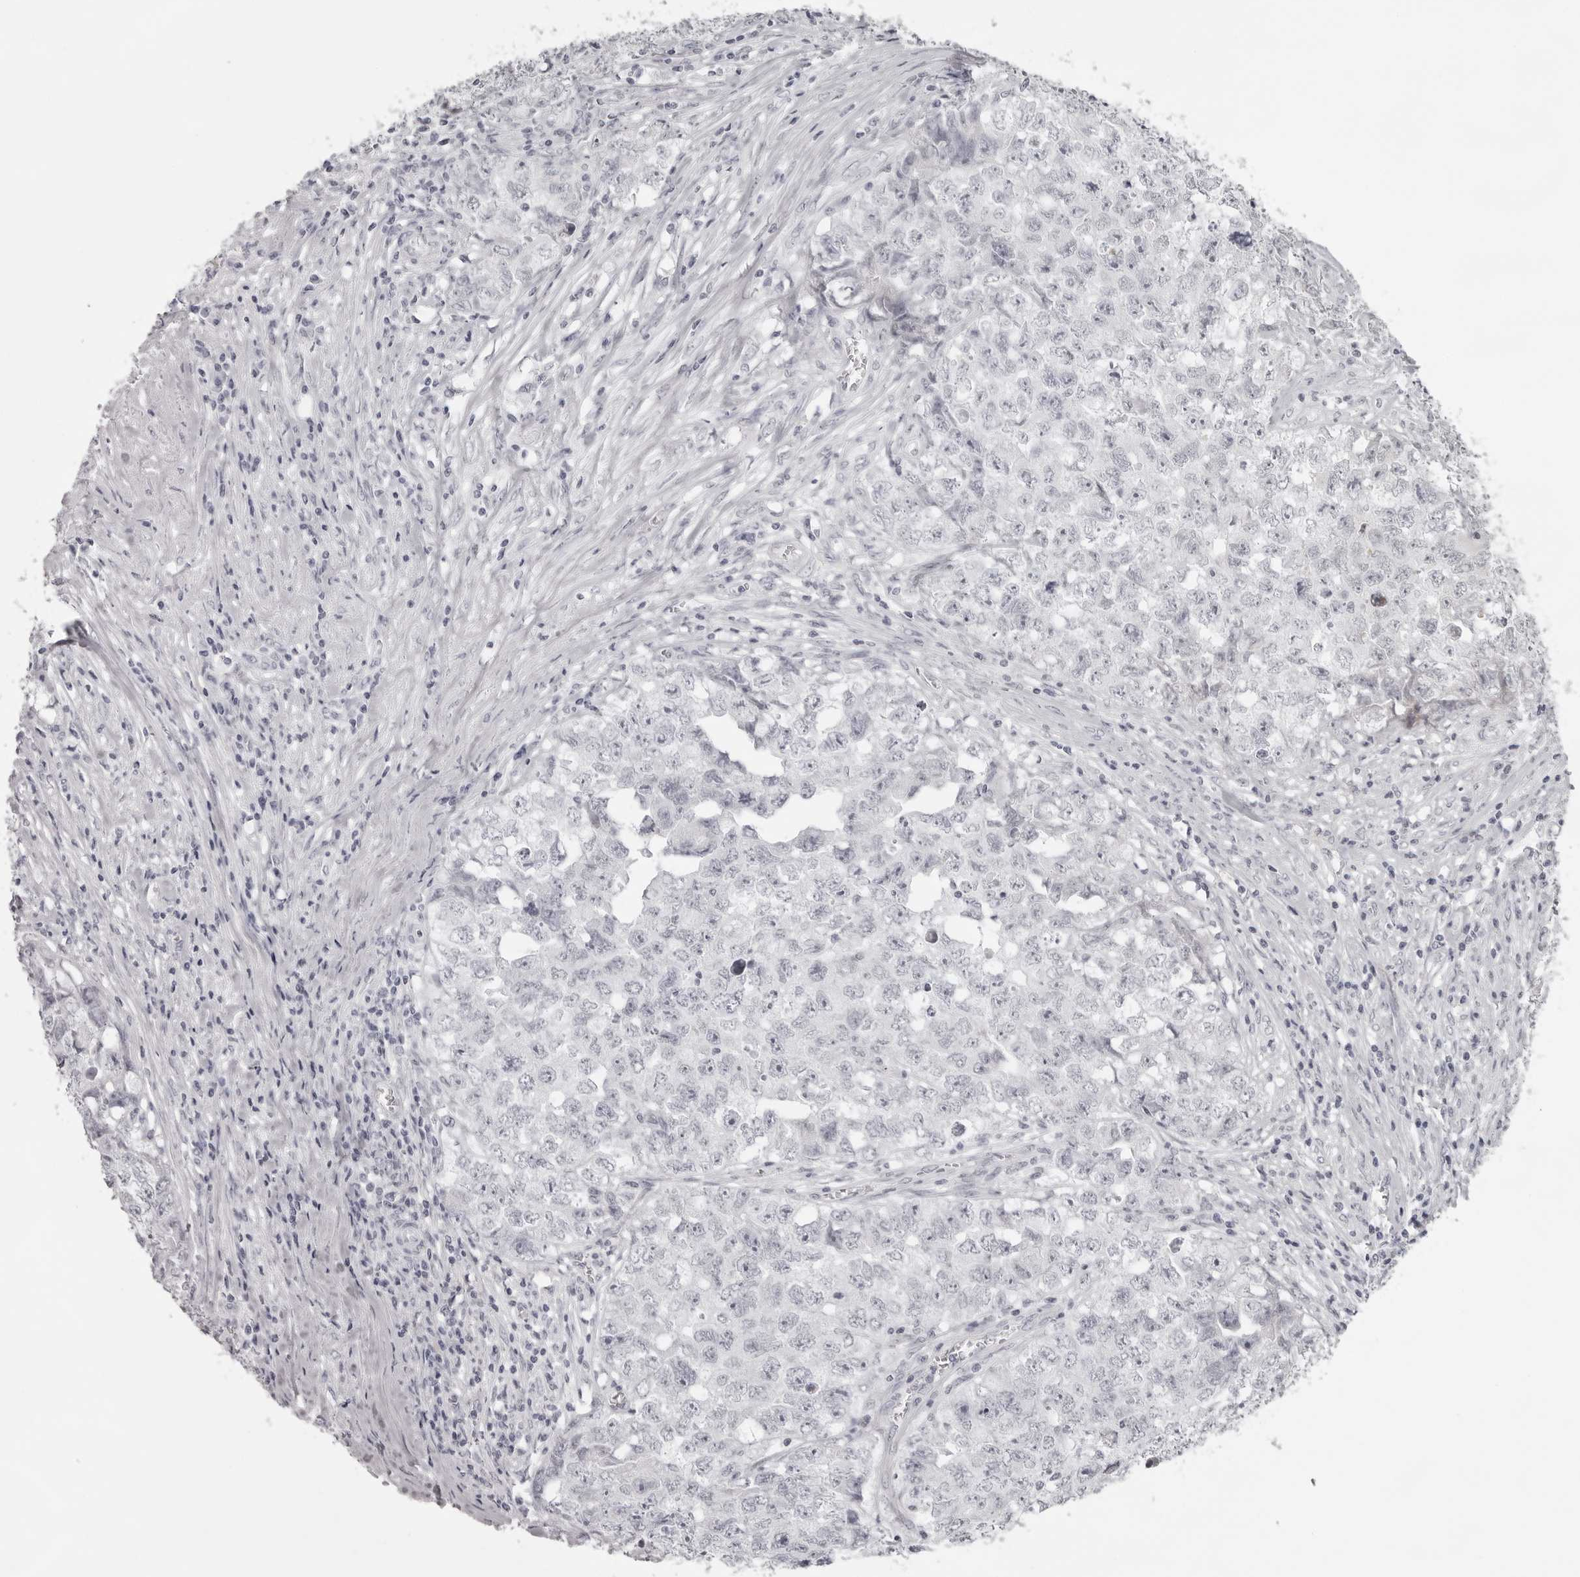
{"staining": {"intensity": "negative", "quantity": "none", "location": "none"}, "tissue": "testis cancer", "cell_type": "Tumor cells", "image_type": "cancer", "snomed": [{"axis": "morphology", "description": "Seminoma, NOS"}, {"axis": "morphology", "description": "Carcinoma, Embryonal, NOS"}, {"axis": "topography", "description": "Testis"}], "caption": "An immunohistochemistry micrograph of testis embryonal carcinoma is shown. There is no staining in tumor cells of testis embryonal carcinoma.", "gene": "NUDT18", "patient": {"sex": "male", "age": 43}}